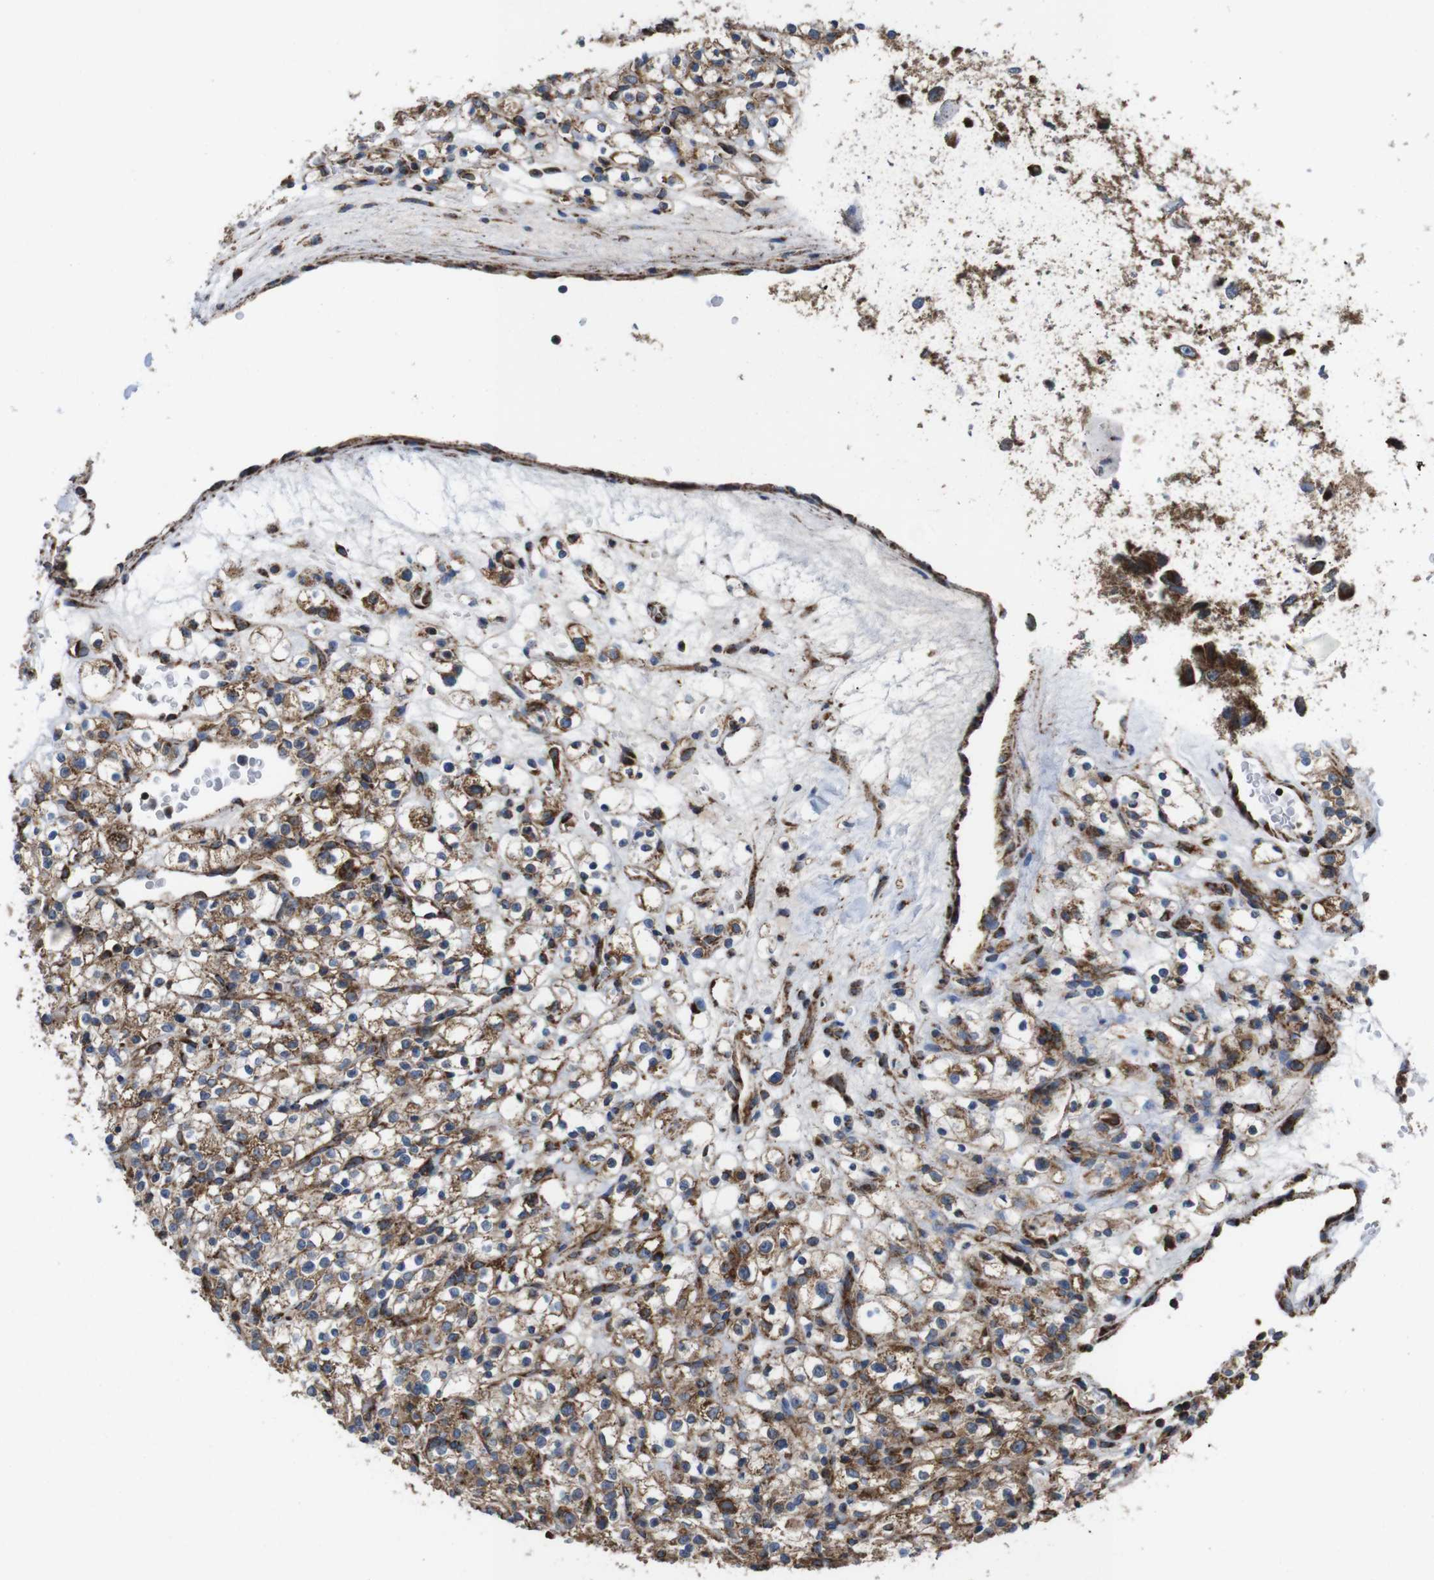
{"staining": {"intensity": "moderate", "quantity": ">75%", "location": "cytoplasmic/membranous"}, "tissue": "renal cancer", "cell_type": "Tumor cells", "image_type": "cancer", "snomed": [{"axis": "morphology", "description": "Normal tissue, NOS"}, {"axis": "morphology", "description": "Adenocarcinoma, NOS"}, {"axis": "topography", "description": "Kidney"}], "caption": "Immunohistochemical staining of human adenocarcinoma (renal) demonstrates moderate cytoplasmic/membranous protein positivity in about >75% of tumor cells.", "gene": "HK1", "patient": {"sex": "female", "age": 72}}